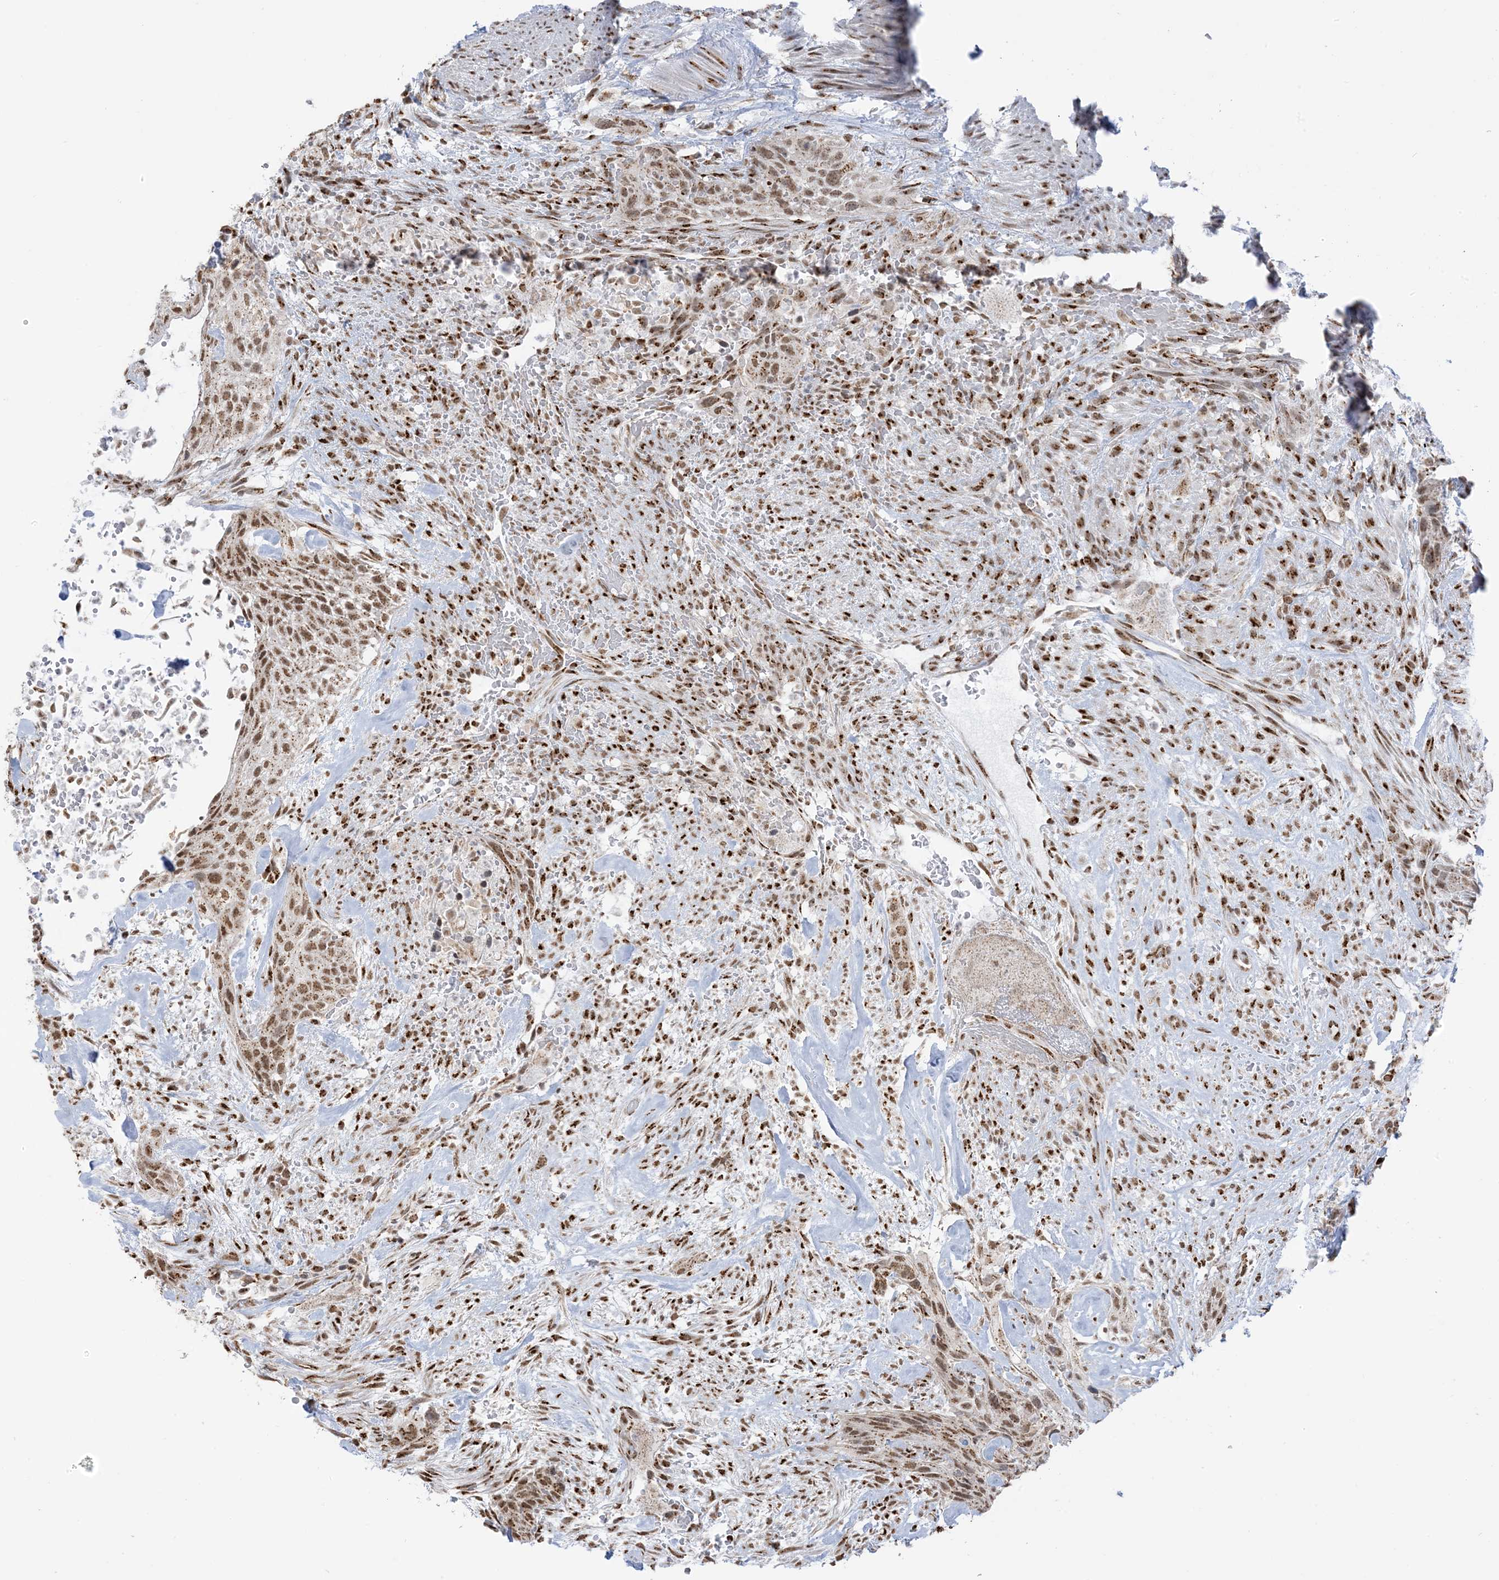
{"staining": {"intensity": "moderate", "quantity": ">75%", "location": "cytoplasmic/membranous,nuclear"}, "tissue": "urothelial cancer", "cell_type": "Tumor cells", "image_type": "cancer", "snomed": [{"axis": "morphology", "description": "Urothelial carcinoma, High grade"}, {"axis": "topography", "description": "Urinary bladder"}], "caption": "The histopathology image reveals staining of high-grade urothelial carcinoma, revealing moderate cytoplasmic/membranous and nuclear protein expression (brown color) within tumor cells. (DAB = brown stain, brightfield microscopy at high magnification).", "gene": "GPR107", "patient": {"sex": "male", "age": 35}}